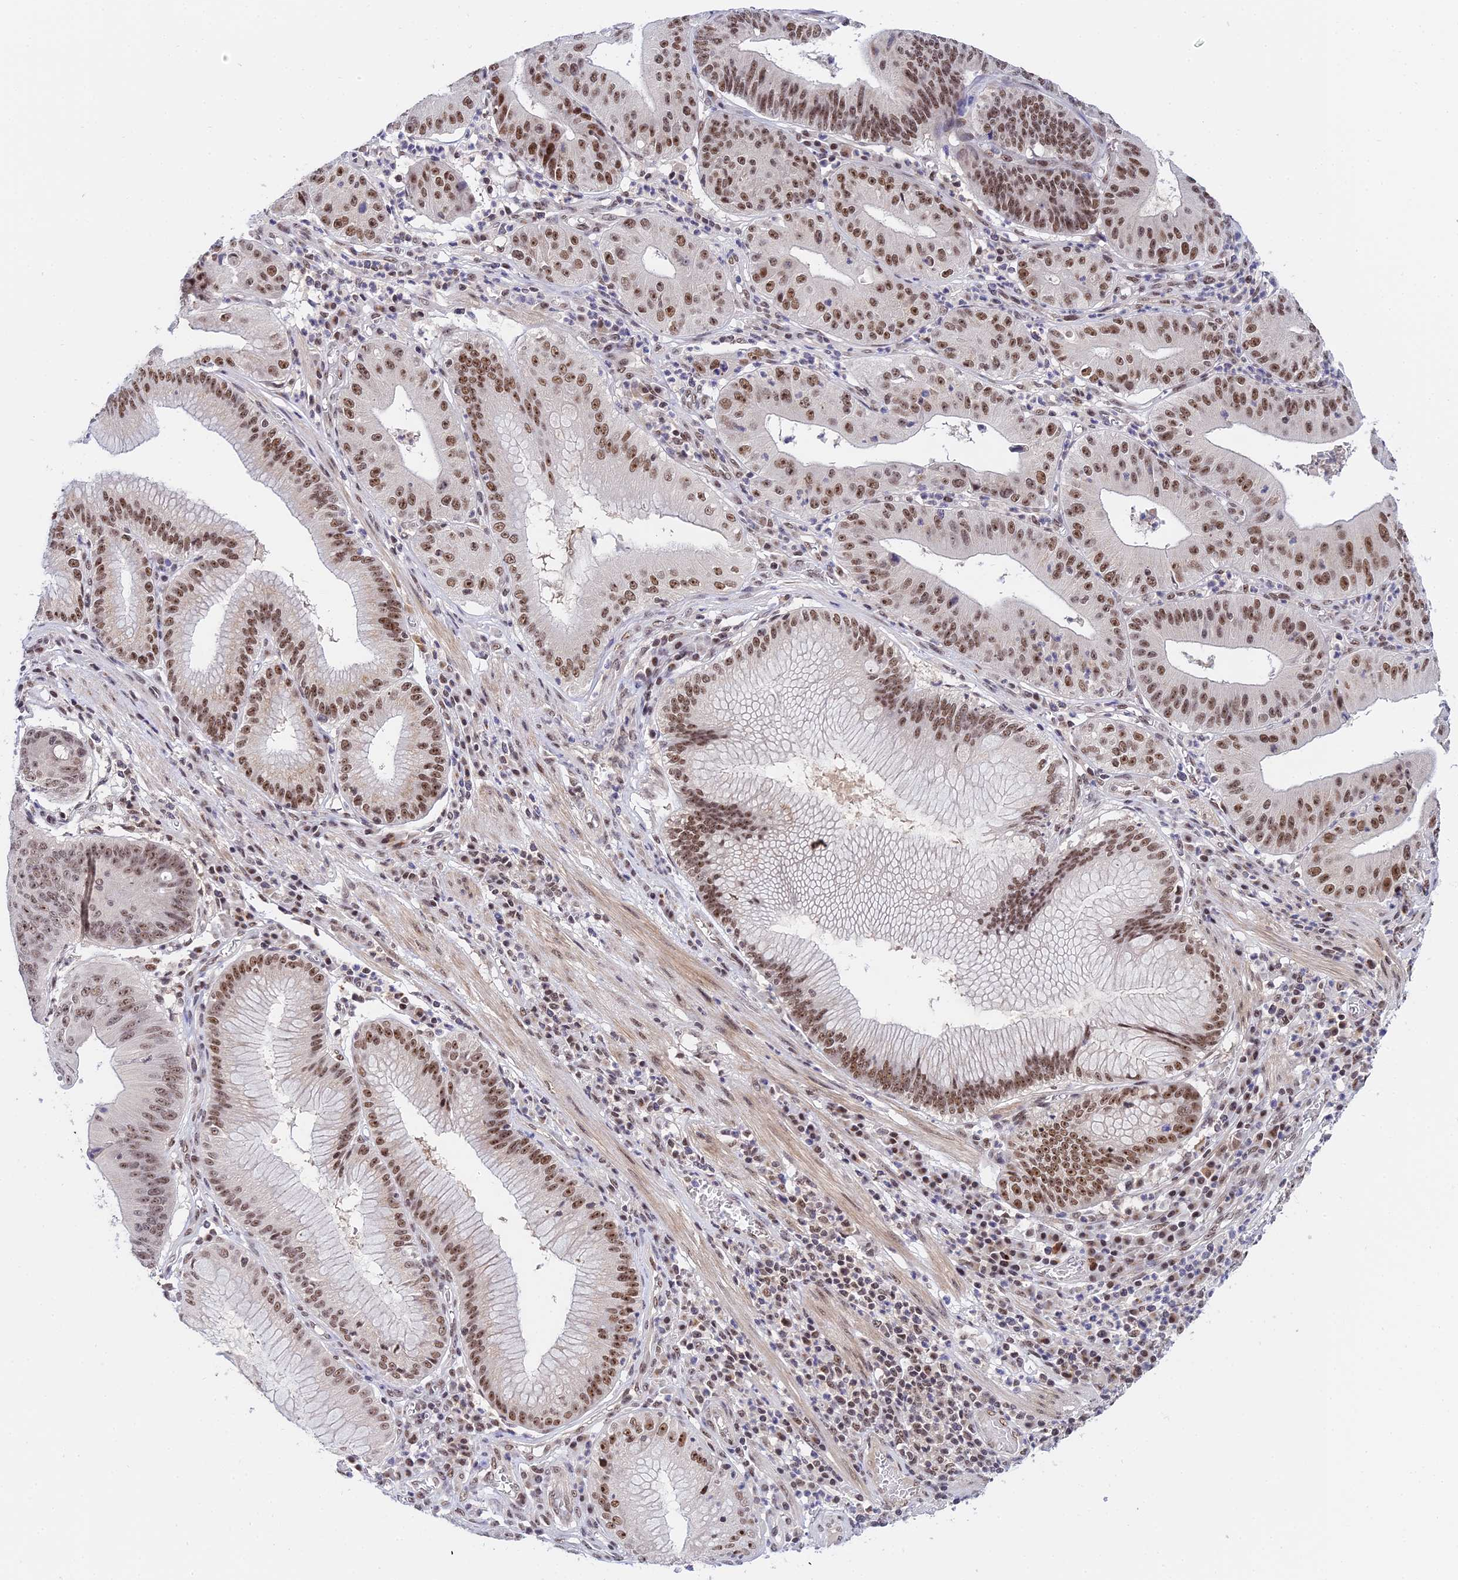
{"staining": {"intensity": "strong", "quantity": ">75%", "location": "nuclear"}, "tissue": "stomach cancer", "cell_type": "Tumor cells", "image_type": "cancer", "snomed": [{"axis": "morphology", "description": "Adenocarcinoma, NOS"}, {"axis": "topography", "description": "Stomach"}], "caption": "A histopathology image showing strong nuclear expression in approximately >75% of tumor cells in stomach adenocarcinoma, as visualized by brown immunohistochemical staining.", "gene": "EXOSC3", "patient": {"sex": "male", "age": 59}}